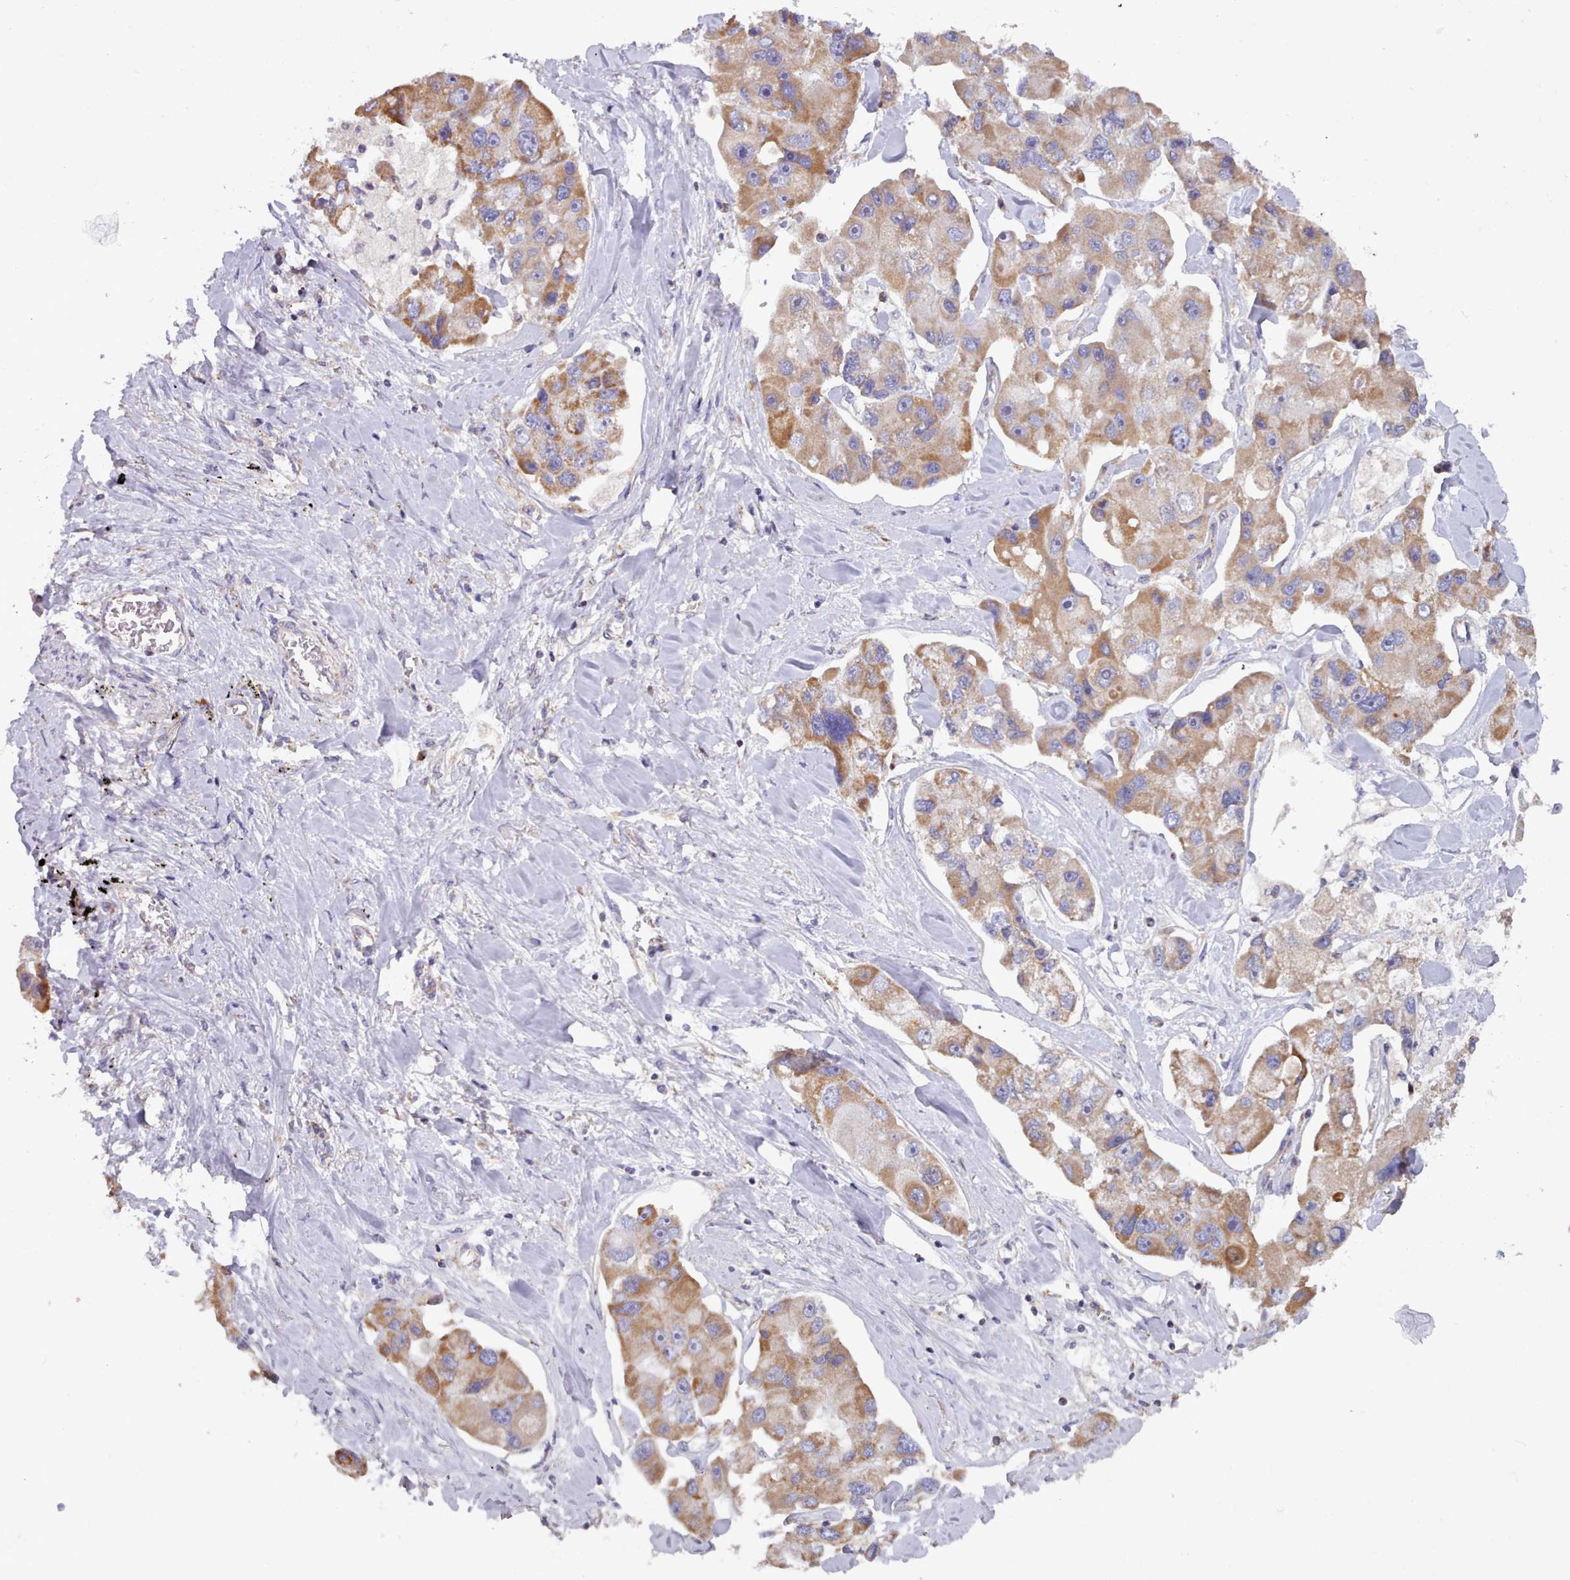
{"staining": {"intensity": "moderate", "quantity": ">75%", "location": "cytoplasmic/membranous"}, "tissue": "lung cancer", "cell_type": "Tumor cells", "image_type": "cancer", "snomed": [{"axis": "morphology", "description": "Adenocarcinoma, NOS"}, {"axis": "topography", "description": "Lung"}], "caption": "A high-resolution image shows IHC staining of lung cancer (adenocarcinoma), which displays moderate cytoplasmic/membranous staining in about >75% of tumor cells.", "gene": "HSDL2", "patient": {"sex": "female", "age": 54}}